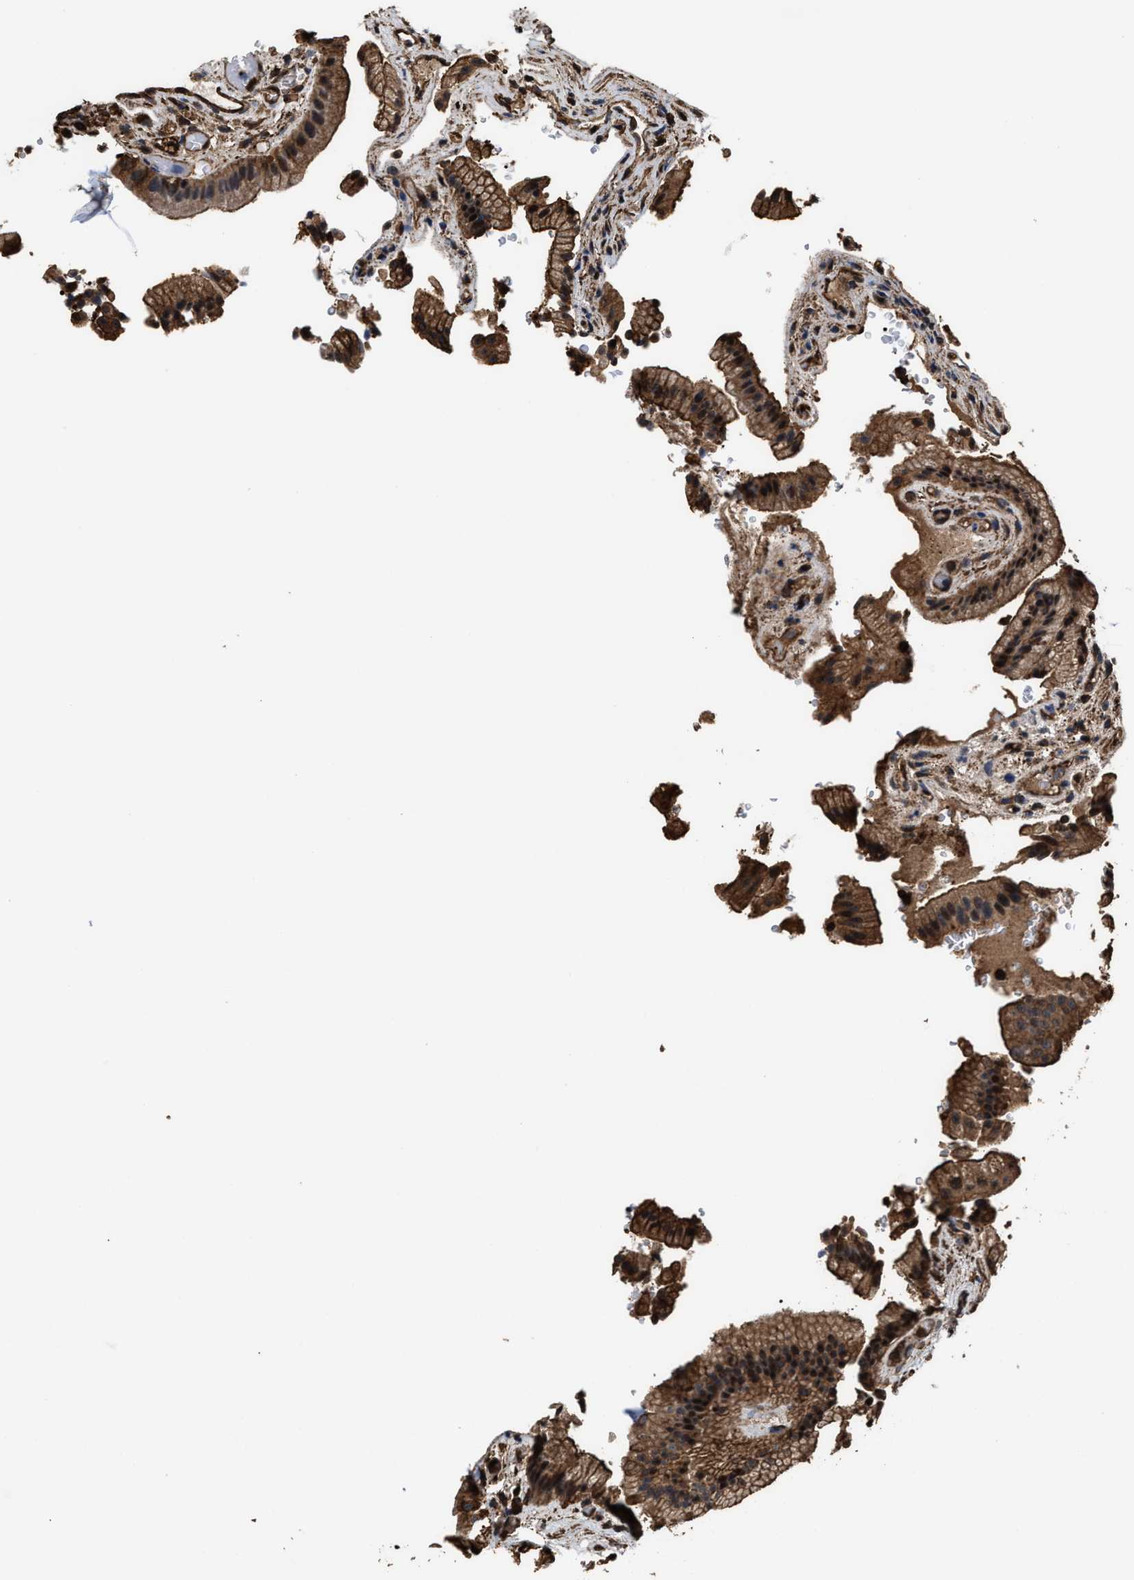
{"staining": {"intensity": "moderate", "quantity": ">75%", "location": "cytoplasmic/membranous"}, "tissue": "gallbladder", "cell_type": "Glandular cells", "image_type": "normal", "snomed": [{"axis": "morphology", "description": "Normal tissue, NOS"}, {"axis": "topography", "description": "Gallbladder"}], "caption": "Gallbladder stained for a protein (brown) exhibits moderate cytoplasmic/membranous positive expression in about >75% of glandular cells.", "gene": "KBTBD2", "patient": {"sex": "male", "age": 49}}